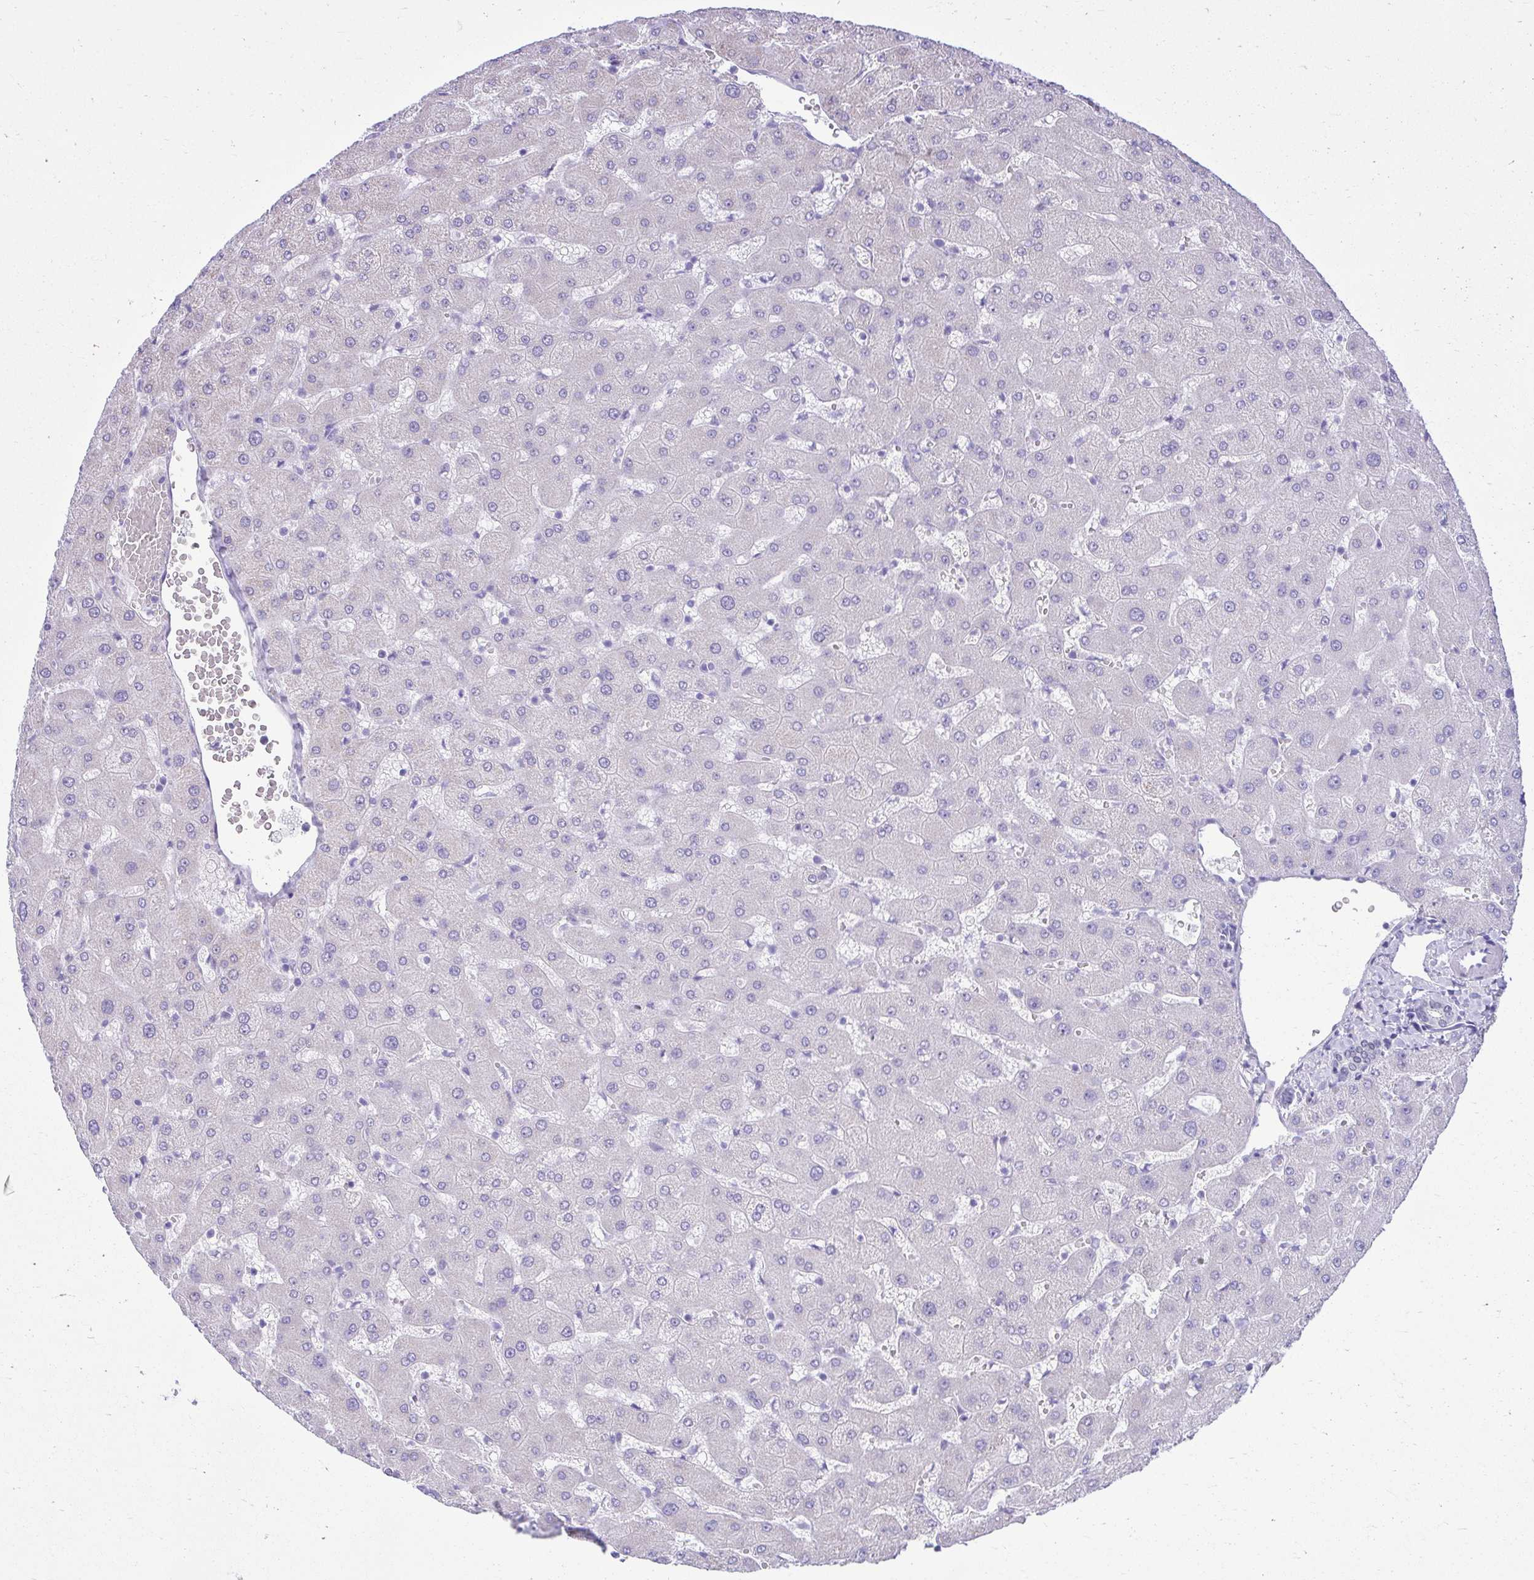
{"staining": {"intensity": "negative", "quantity": "none", "location": "none"}, "tissue": "liver", "cell_type": "Cholangiocytes", "image_type": "normal", "snomed": [{"axis": "morphology", "description": "Normal tissue, NOS"}, {"axis": "topography", "description": "Liver"}], "caption": "High magnification brightfield microscopy of benign liver stained with DAB (brown) and counterstained with hematoxylin (blue): cholangiocytes show no significant positivity. (DAB immunohistochemistry (IHC) visualized using brightfield microscopy, high magnification).", "gene": "RALYL", "patient": {"sex": "female", "age": 63}}